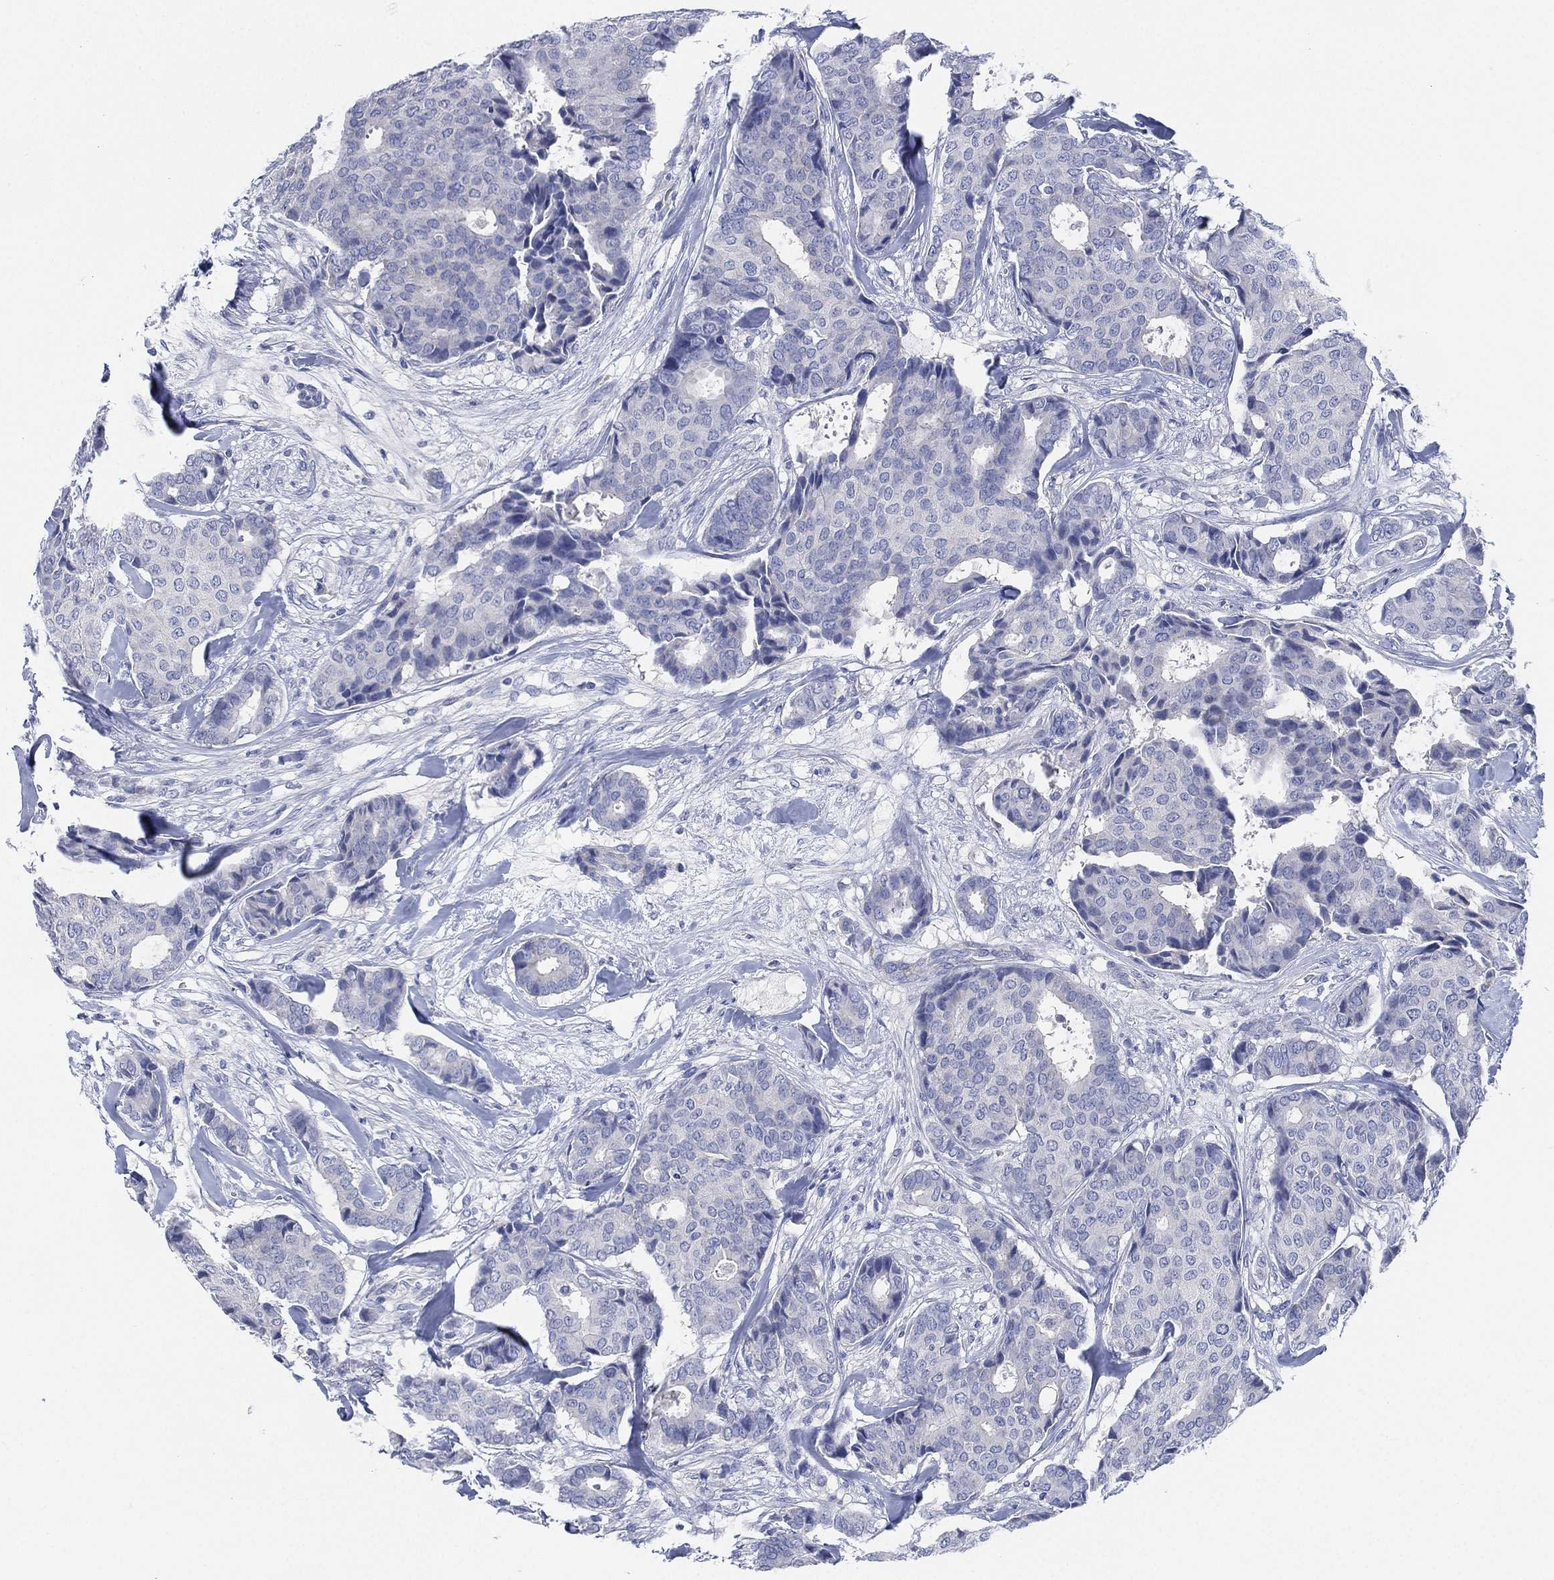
{"staining": {"intensity": "negative", "quantity": "none", "location": "none"}, "tissue": "breast cancer", "cell_type": "Tumor cells", "image_type": "cancer", "snomed": [{"axis": "morphology", "description": "Duct carcinoma"}, {"axis": "topography", "description": "Breast"}], "caption": "Tumor cells show no significant protein positivity in infiltrating ductal carcinoma (breast).", "gene": "ADAD2", "patient": {"sex": "female", "age": 75}}